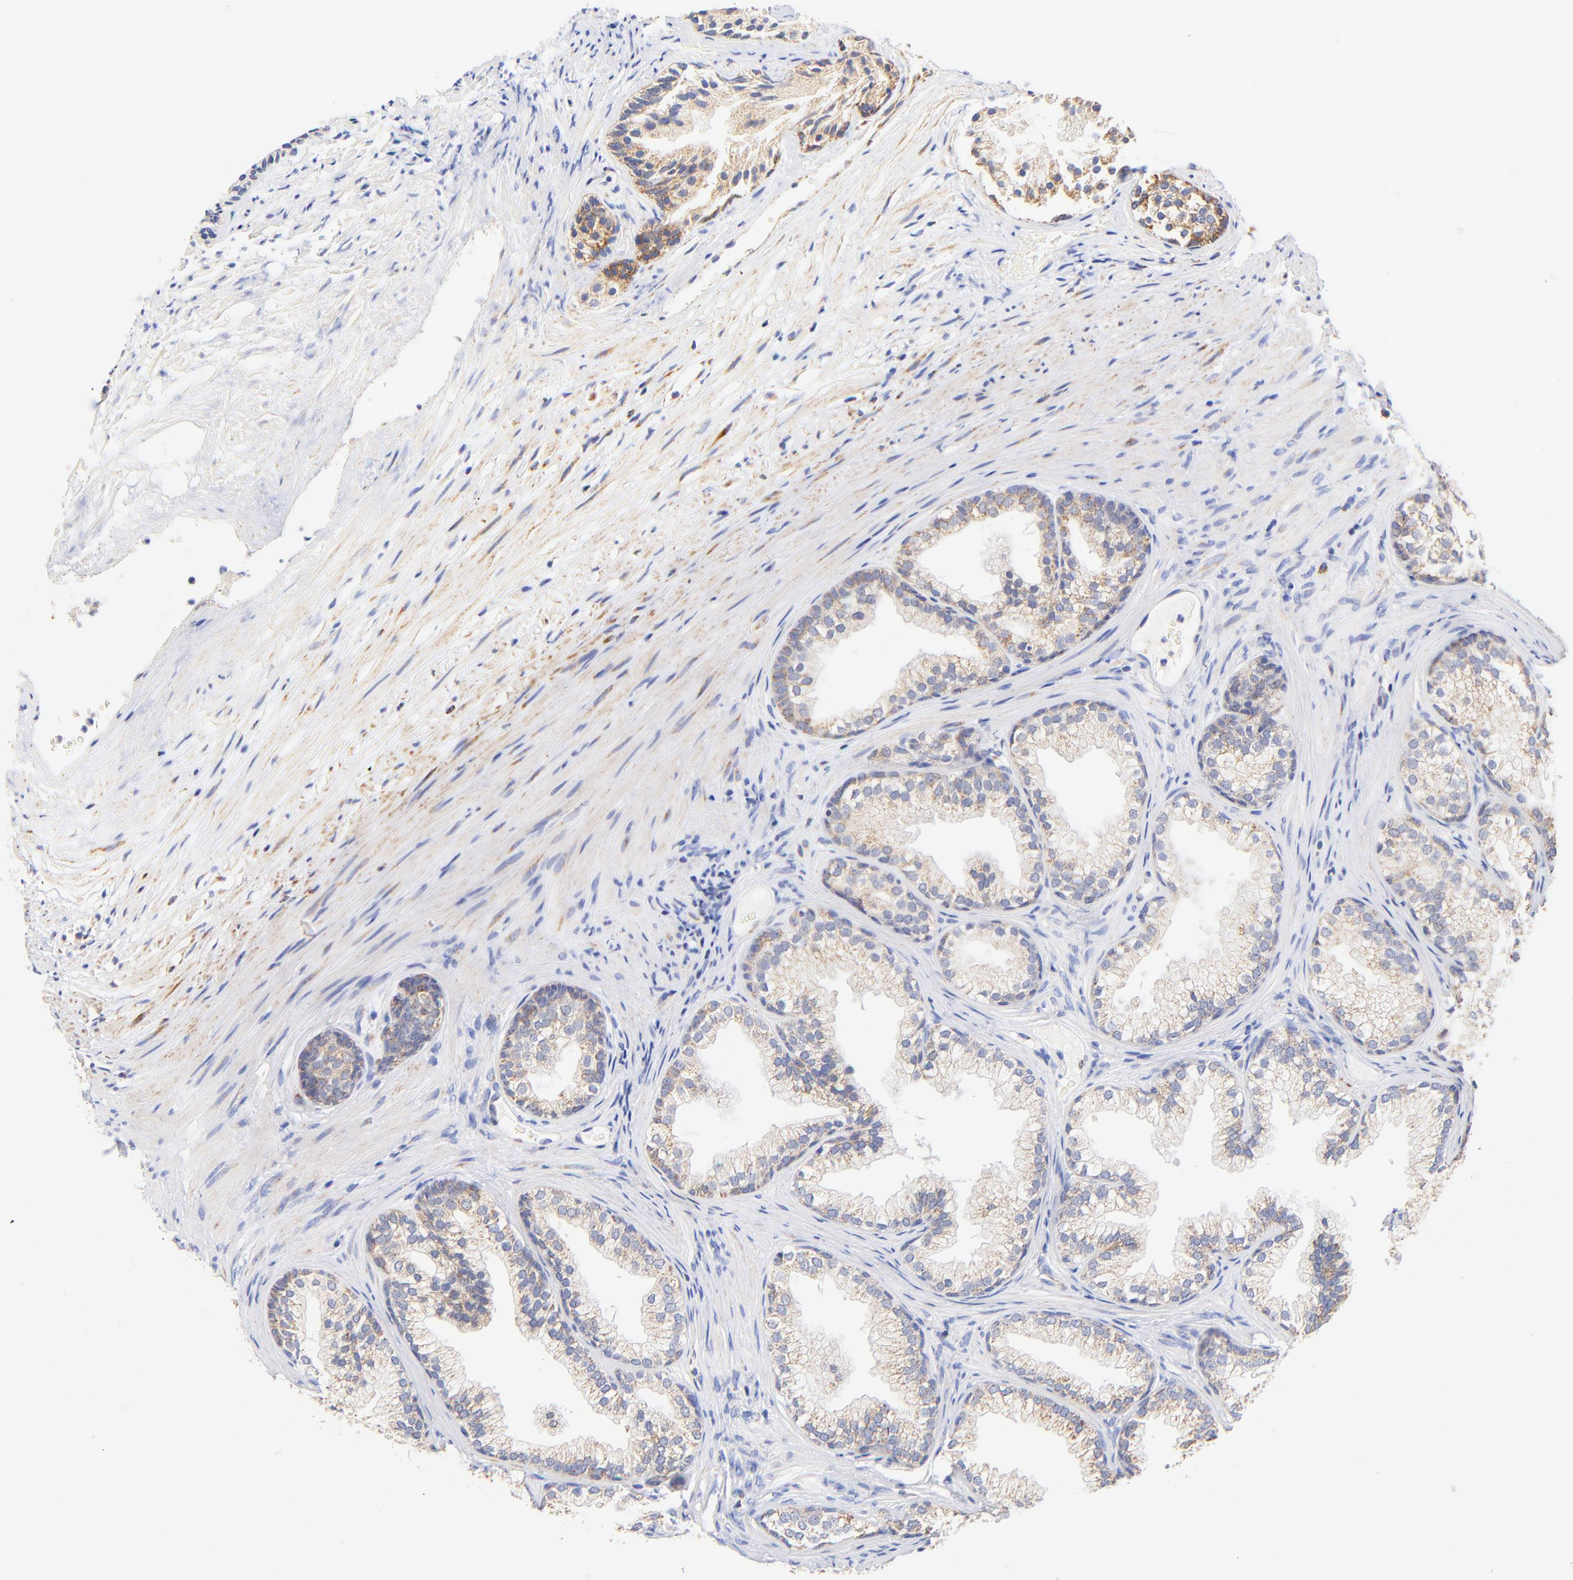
{"staining": {"intensity": "moderate", "quantity": "25%-75%", "location": "cytoplasmic/membranous"}, "tissue": "prostate", "cell_type": "Glandular cells", "image_type": "normal", "snomed": [{"axis": "morphology", "description": "Normal tissue, NOS"}, {"axis": "topography", "description": "Prostate"}], "caption": "IHC staining of normal prostate, which displays medium levels of moderate cytoplasmic/membranous positivity in approximately 25%-75% of glandular cells indicating moderate cytoplasmic/membranous protein positivity. The staining was performed using DAB (brown) for protein detection and nuclei were counterstained in hematoxylin (blue).", "gene": "ATP5F1D", "patient": {"sex": "male", "age": 76}}